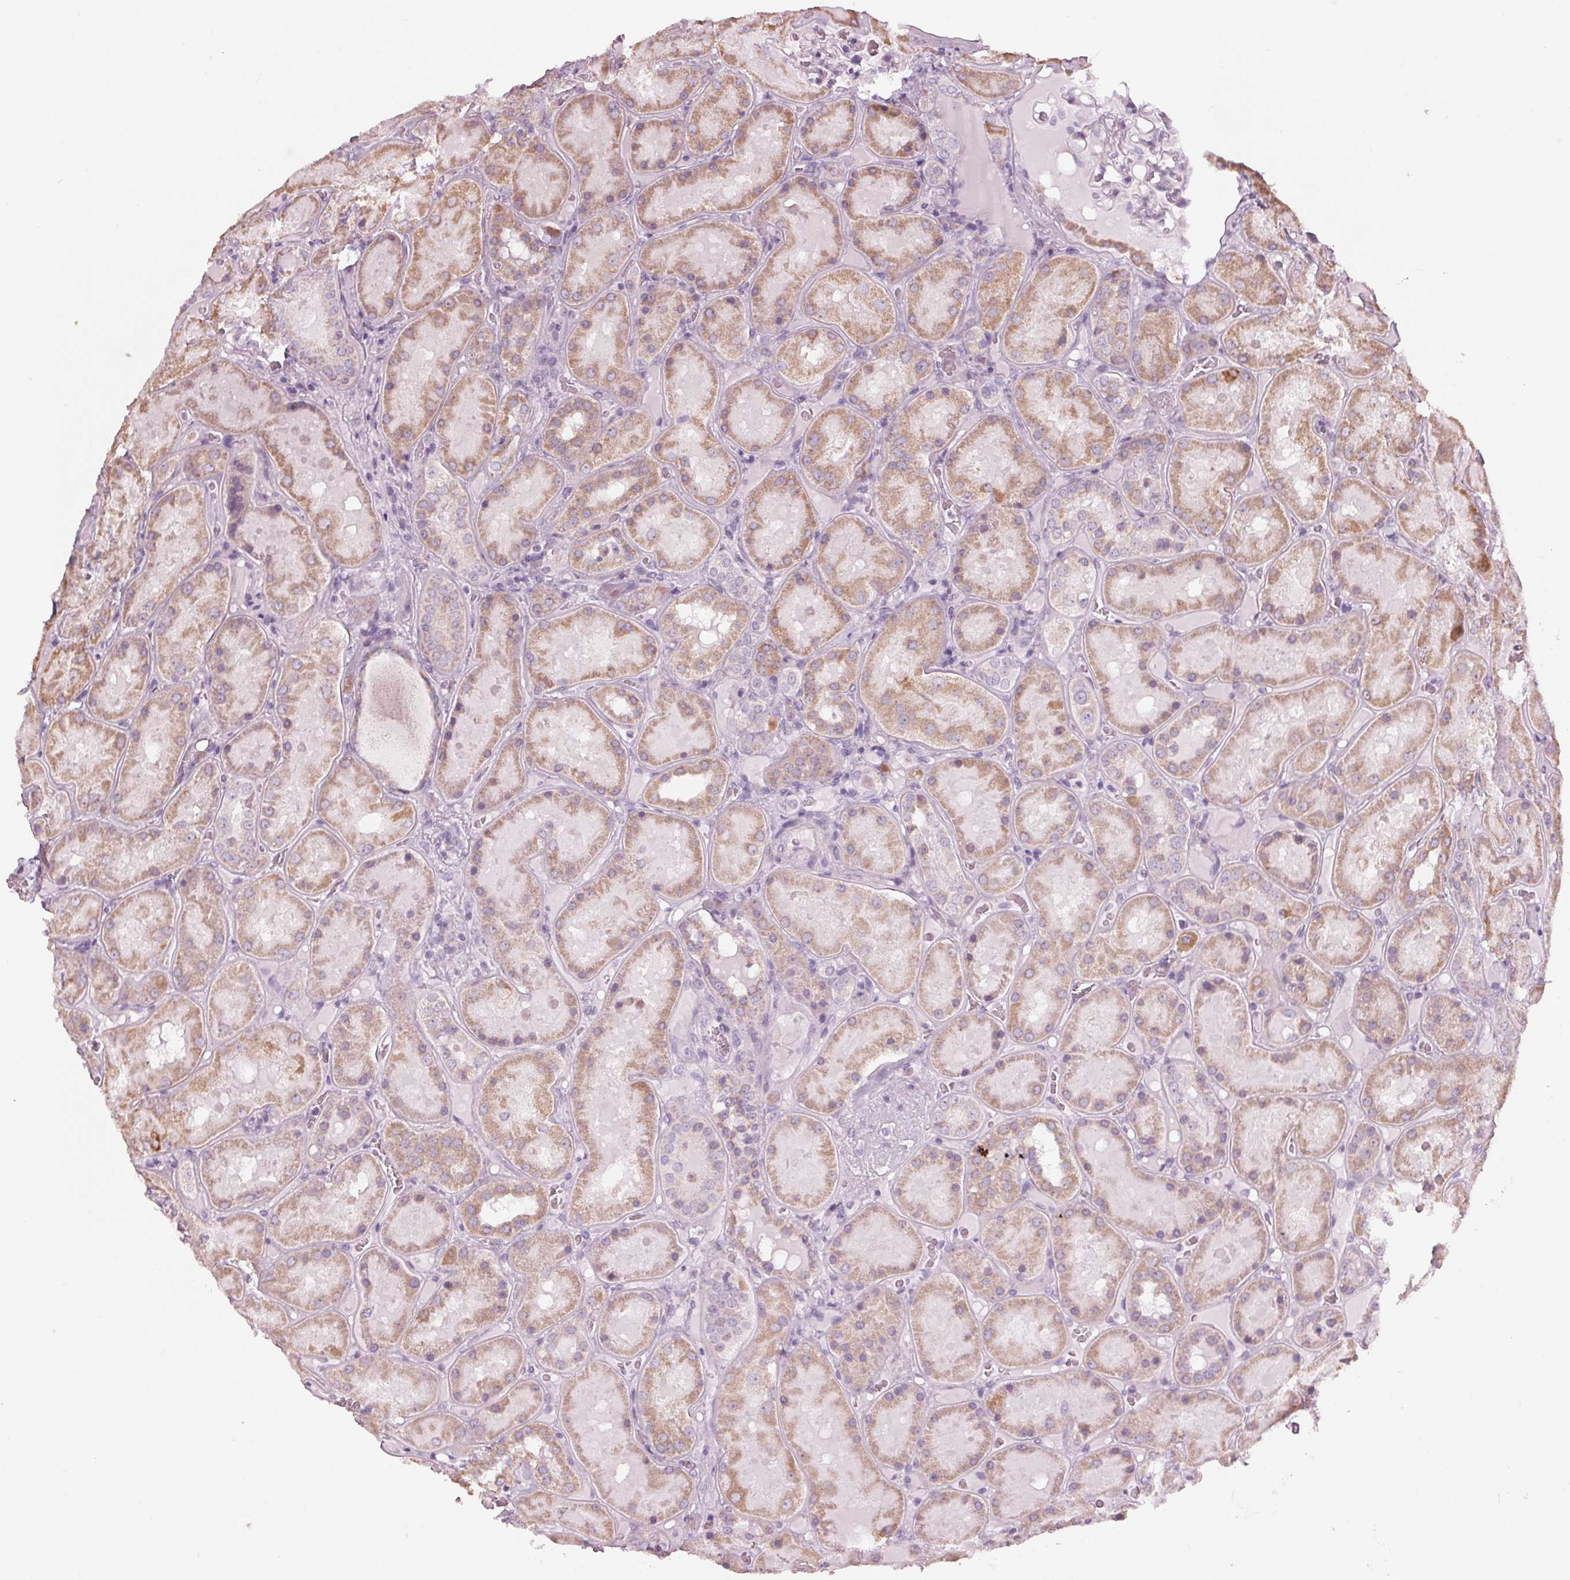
{"staining": {"intensity": "negative", "quantity": "none", "location": "none"}, "tissue": "kidney", "cell_type": "Cells in glomeruli", "image_type": "normal", "snomed": [{"axis": "morphology", "description": "Normal tissue, NOS"}, {"axis": "topography", "description": "Kidney"}], "caption": "Immunohistochemistry of unremarkable kidney exhibits no staining in cells in glomeruli.", "gene": "SAMD4A", "patient": {"sex": "male", "age": 73}}